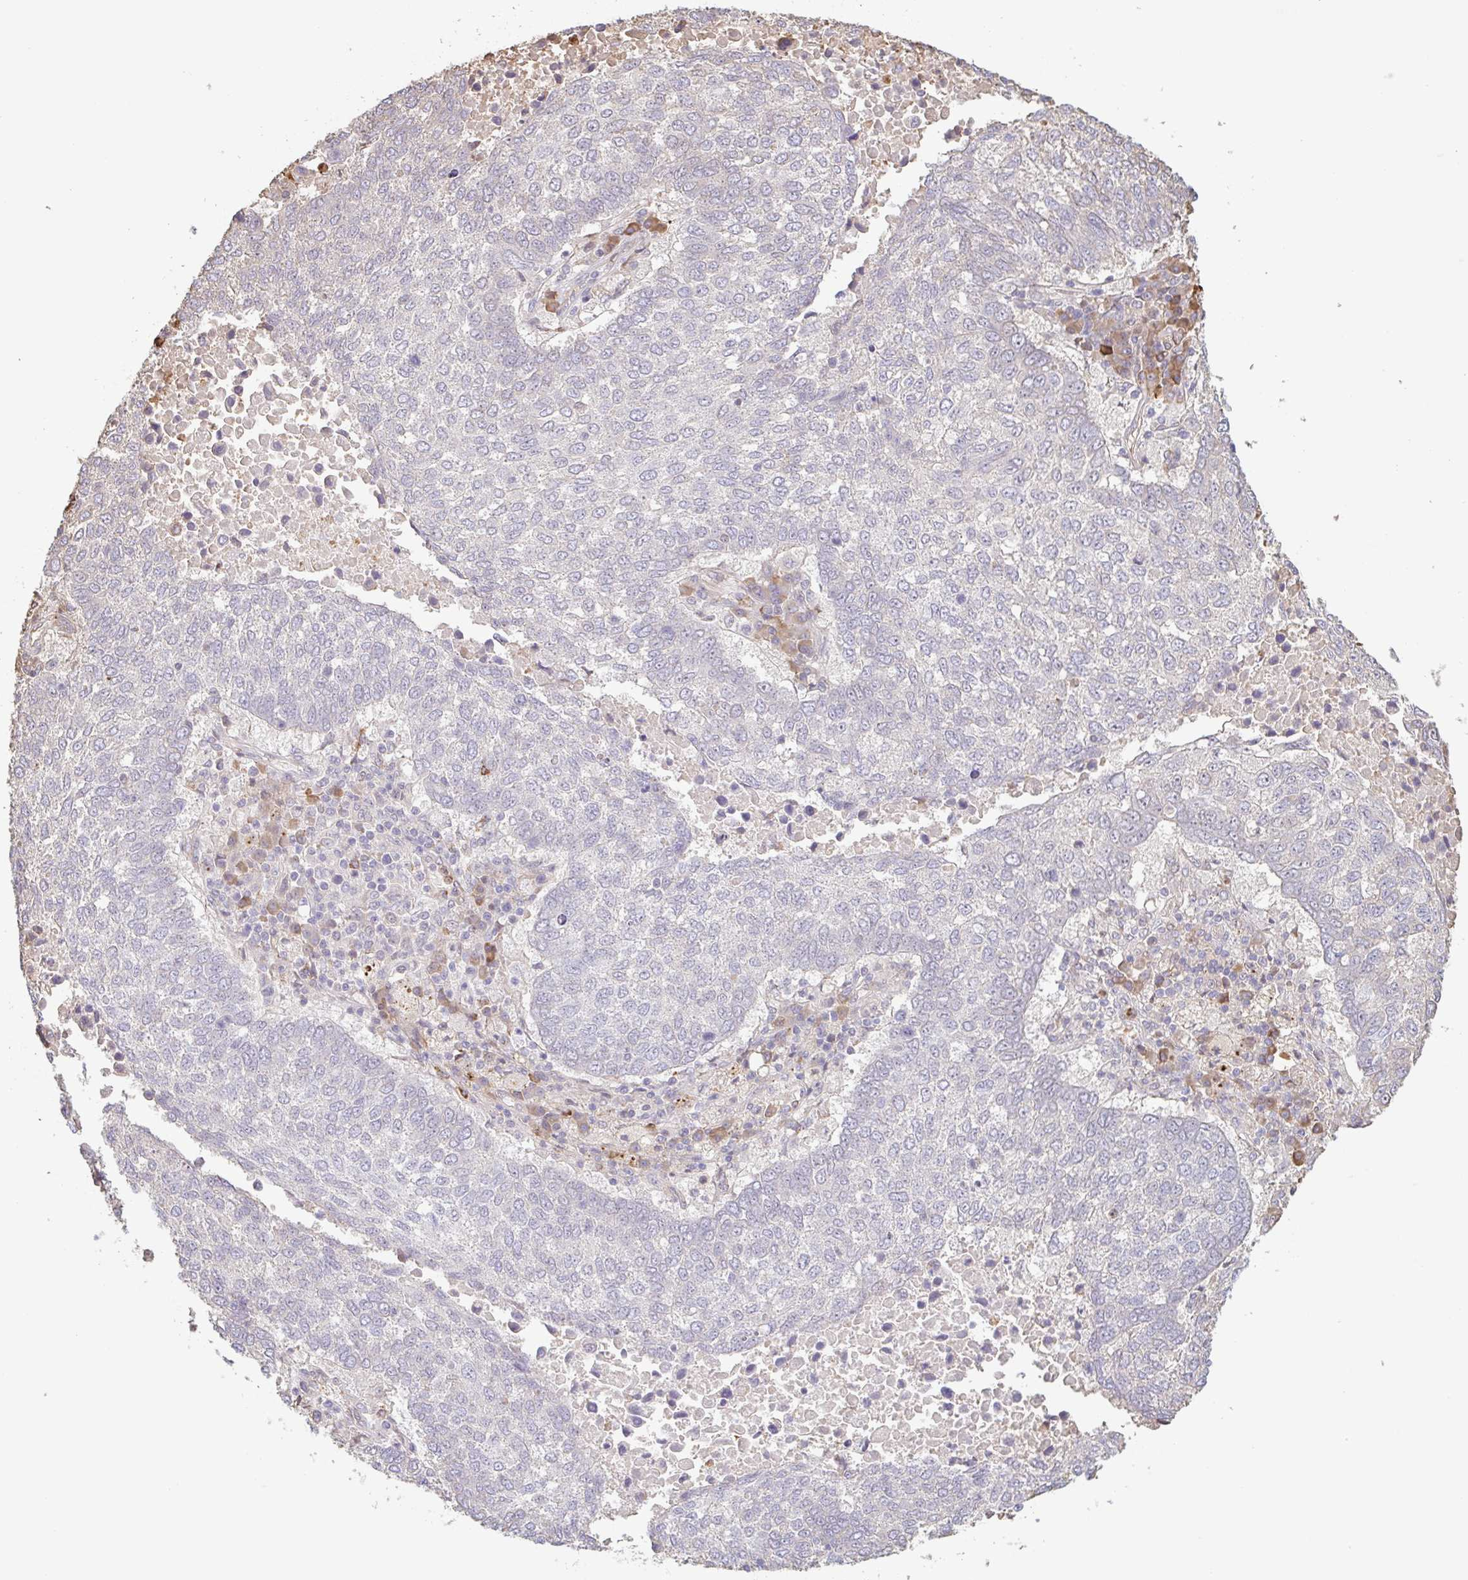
{"staining": {"intensity": "negative", "quantity": "none", "location": "none"}, "tissue": "lung cancer", "cell_type": "Tumor cells", "image_type": "cancer", "snomed": [{"axis": "morphology", "description": "Squamous cell carcinoma, NOS"}, {"axis": "topography", "description": "Lung"}], "caption": "Tumor cells show no significant staining in squamous cell carcinoma (lung). (Brightfield microscopy of DAB (3,3'-diaminobenzidine) immunohistochemistry (IHC) at high magnification).", "gene": "TAF1D", "patient": {"sex": "male", "age": 73}}